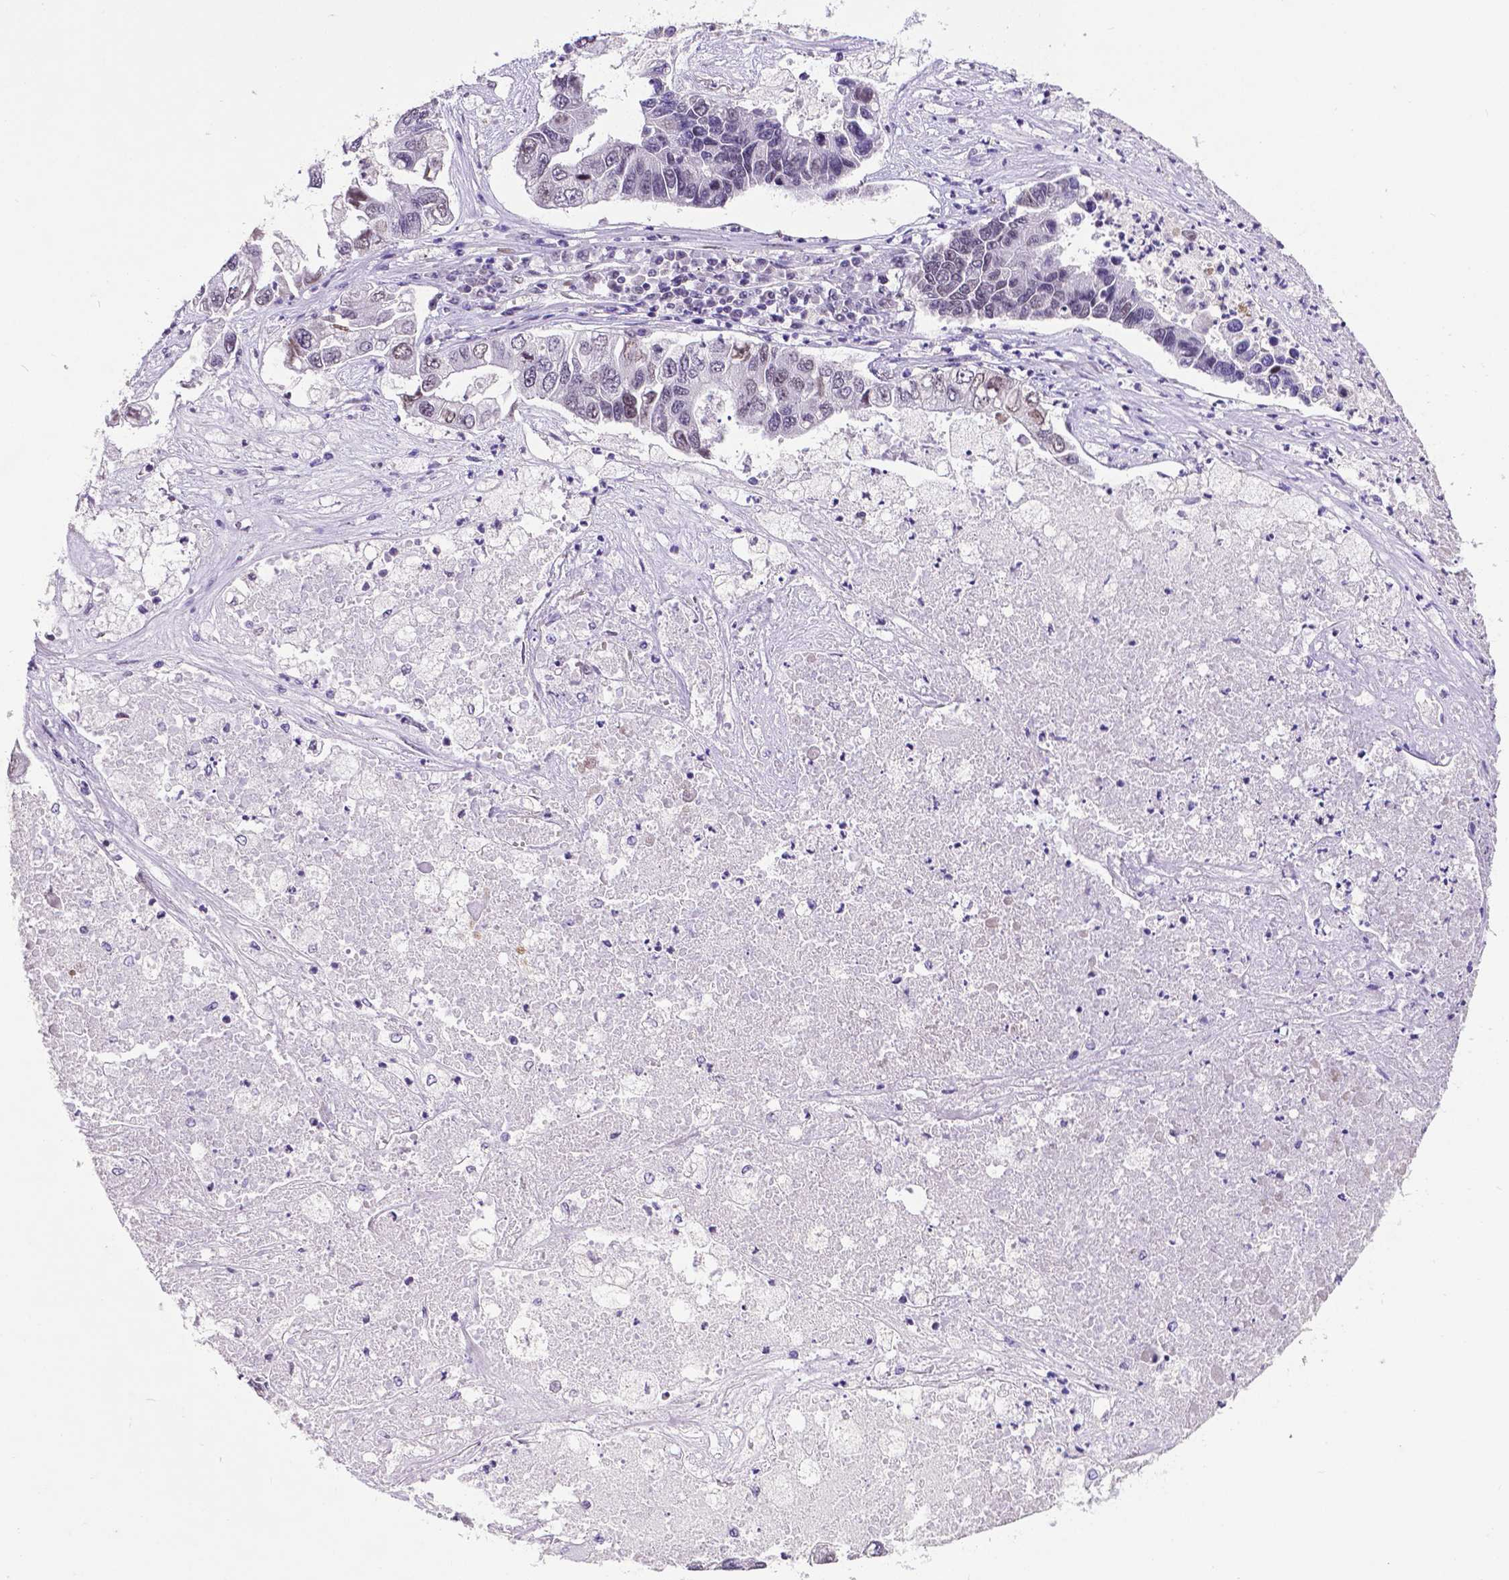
{"staining": {"intensity": "weak", "quantity": "<25%", "location": "nuclear"}, "tissue": "lung cancer", "cell_type": "Tumor cells", "image_type": "cancer", "snomed": [{"axis": "morphology", "description": "Adenocarcinoma, NOS"}, {"axis": "topography", "description": "Bronchus"}, {"axis": "topography", "description": "Lung"}], "caption": "IHC of human lung cancer (adenocarcinoma) reveals no staining in tumor cells.", "gene": "ATRX", "patient": {"sex": "female", "age": 51}}